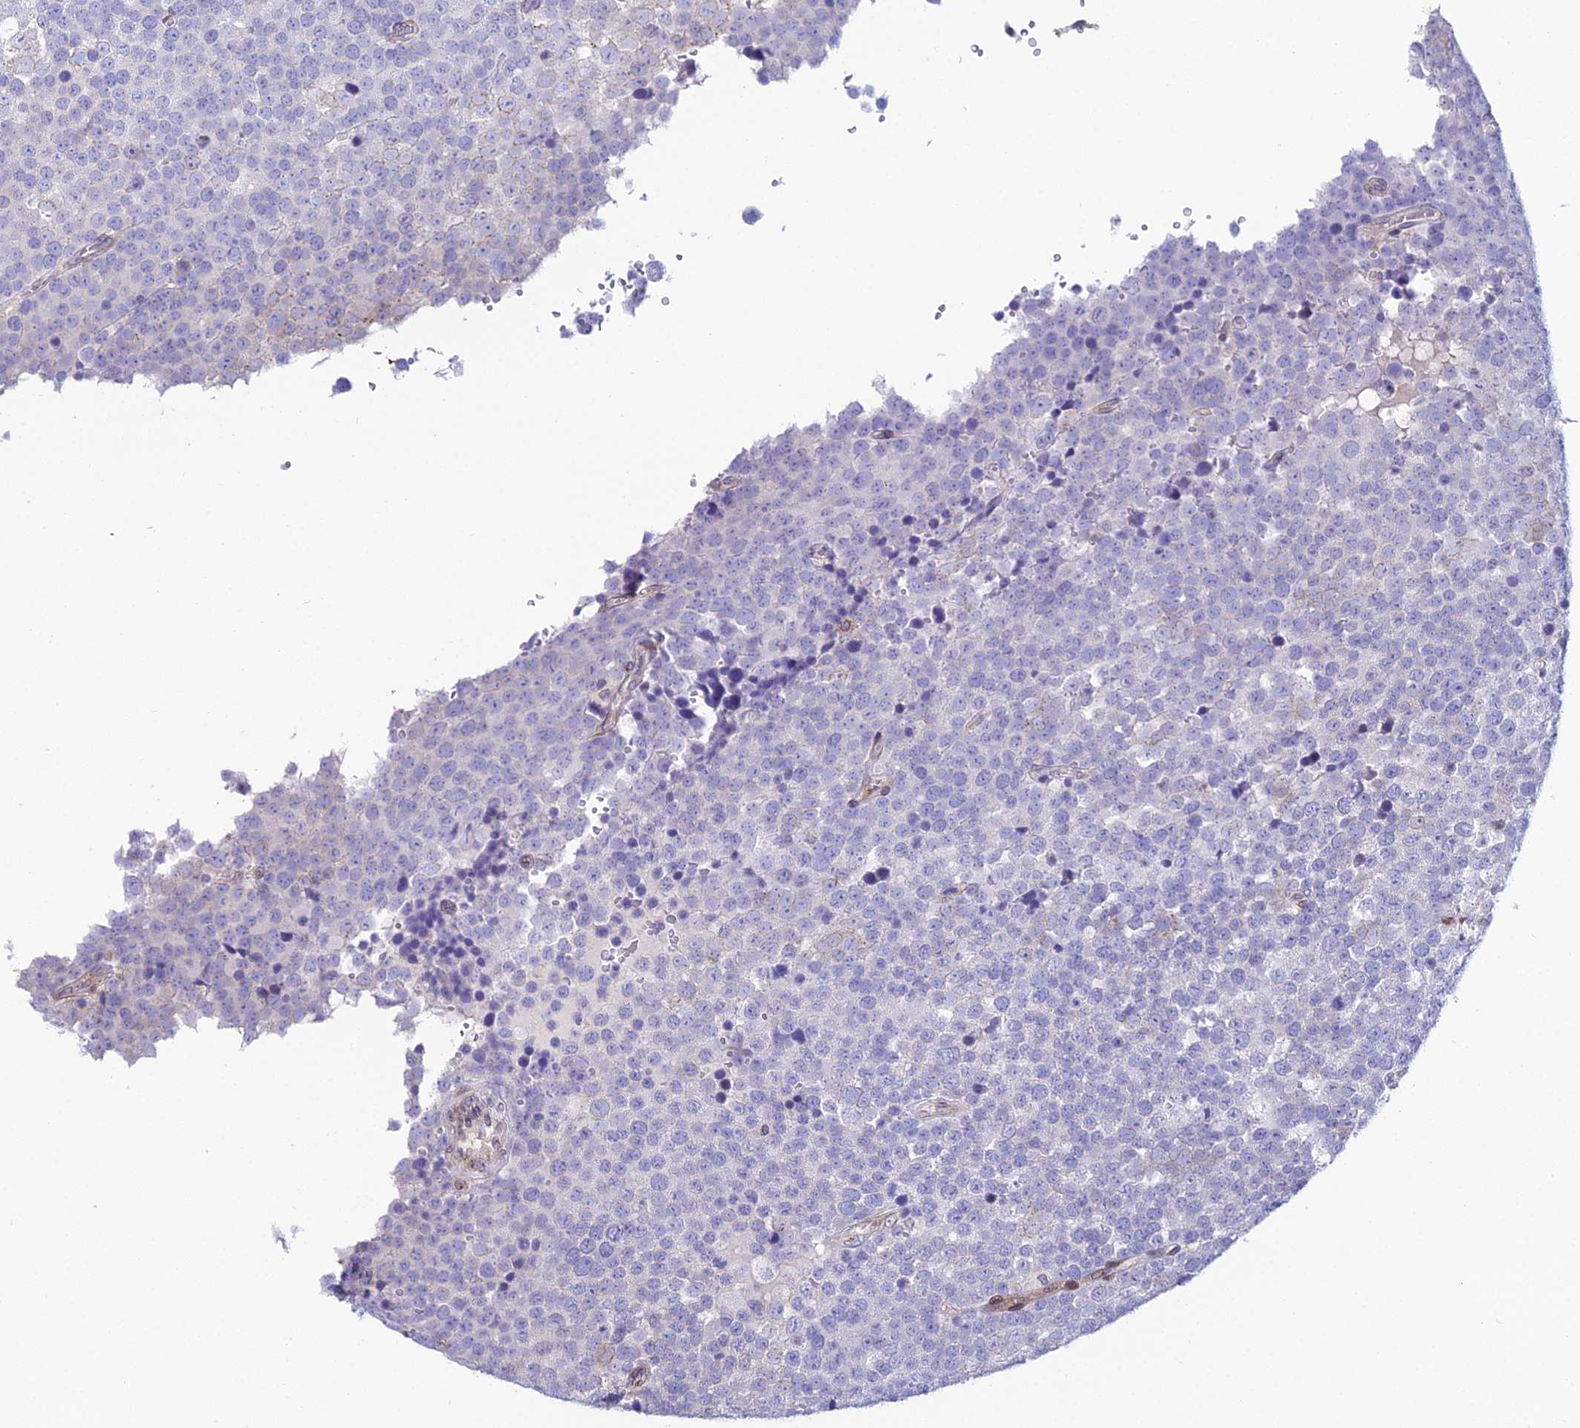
{"staining": {"intensity": "negative", "quantity": "none", "location": "none"}, "tissue": "testis cancer", "cell_type": "Tumor cells", "image_type": "cancer", "snomed": [{"axis": "morphology", "description": "Seminoma, NOS"}, {"axis": "topography", "description": "Testis"}], "caption": "The immunohistochemistry histopathology image has no significant expression in tumor cells of testis cancer (seminoma) tissue. (DAB (3,3'-diaminobenzidine) immunohistochemistry visualized using brightfield microscopy, high magnification).", "gene": "DDX19A", "patient": {"sex": "male", "age": 71}}